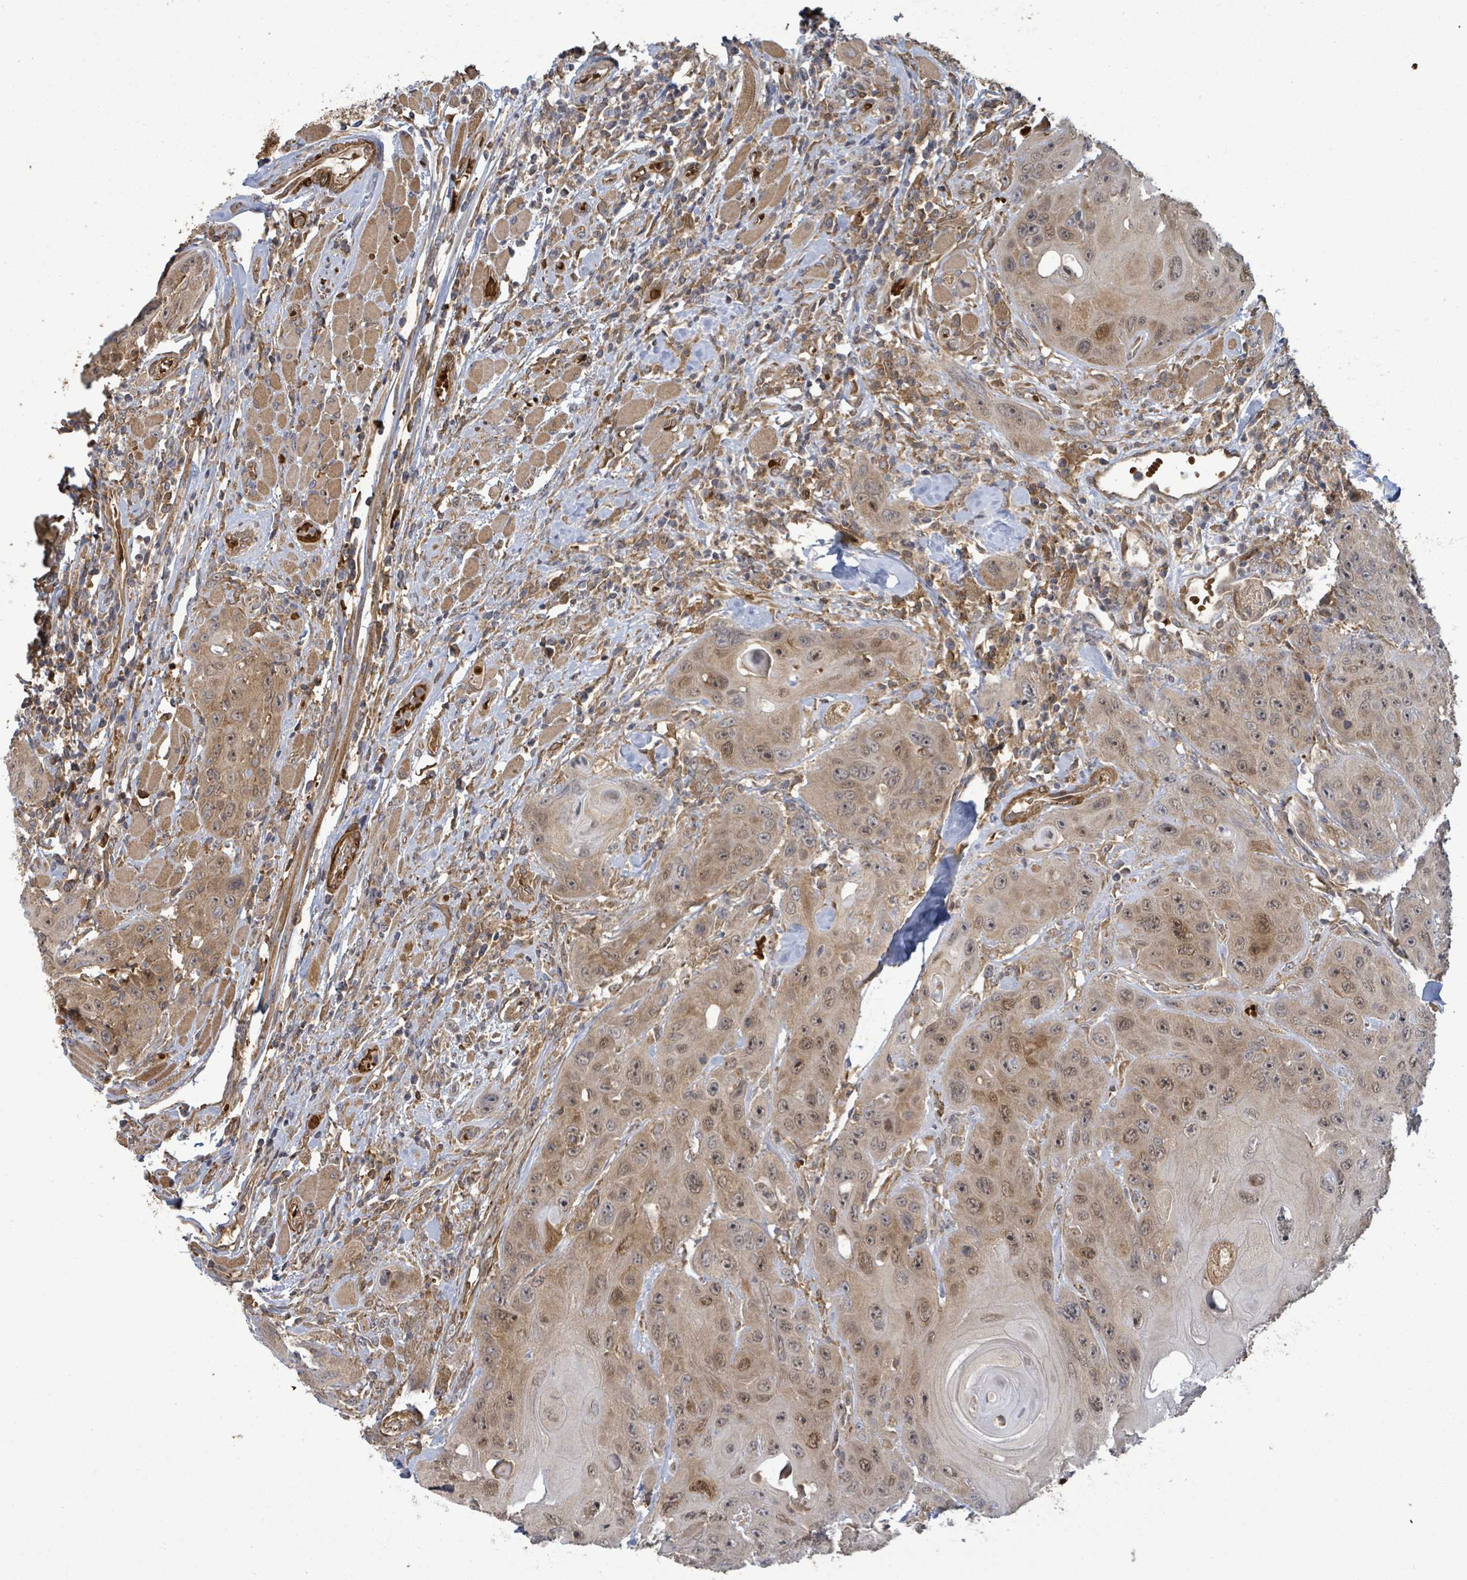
{"staining": {"intensity": "moderate", "quantity": "25%-75%", "location": "nuclear"}, "tissue": "head and neck cancer", "cell_type": "Tumor cells", "image_type": "cancer", "snomed": [{"axis": "morphology", "description": "Squamous cell carcinoma, NOS"}, {"axis": "topography", "description": "Head-Neck"}], "caption": "Tumor cells reveal medium levels of moderate nuclear expression in approximately 25%-75% of cells in head and neck cancer.", "gene": "MAP3K6", "patient": {"sex": "female", "age": 59}}